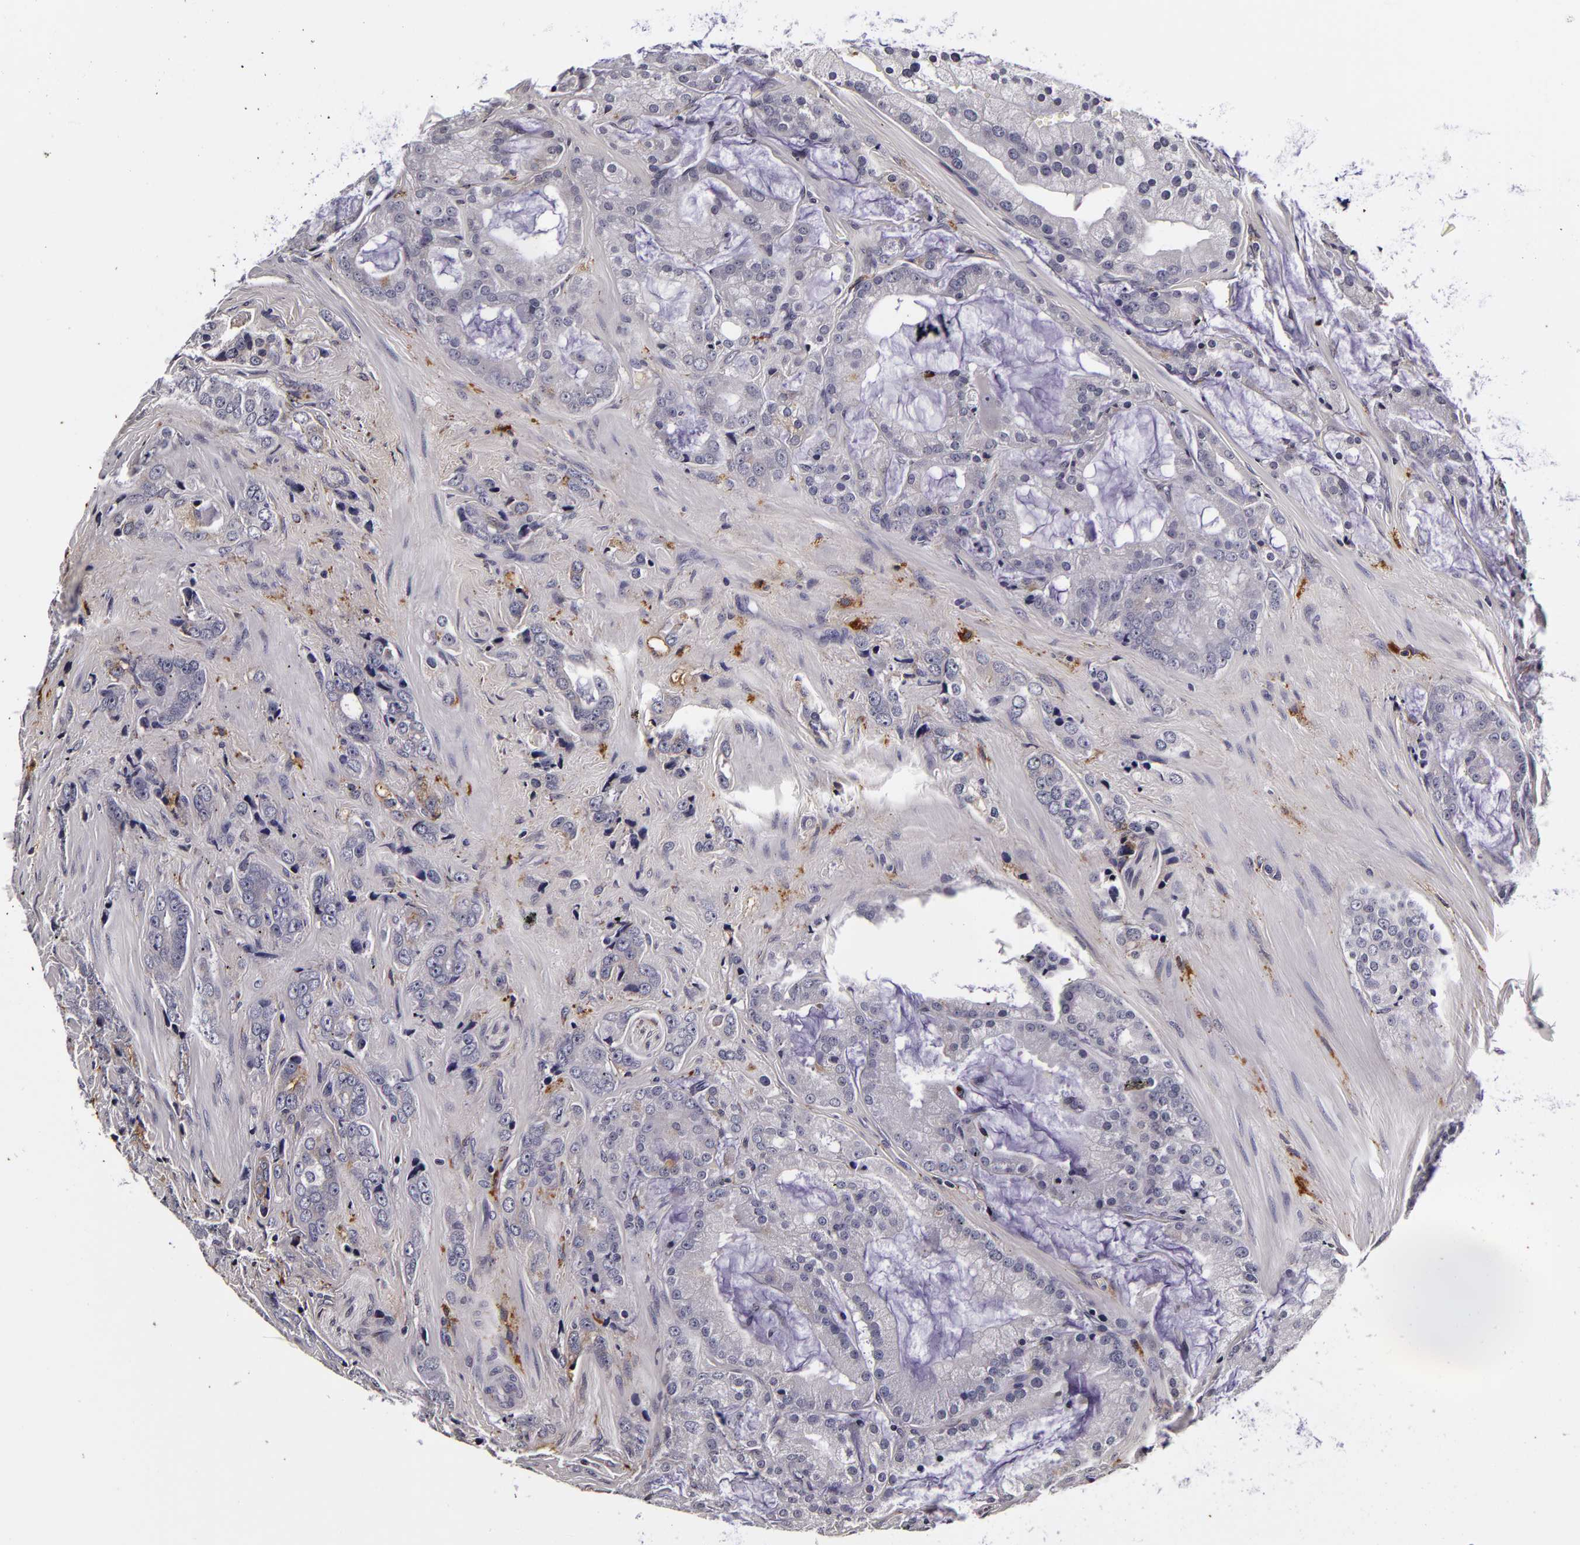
{"staining": {"intensity": "negative", "quantity": "none", "location": "none"}, "tissue": "prostate cancer", "cell_type": "Tumor cells", "image_type": "cancer", "snomed": [{"axis": "morphology", "description": "Adenocarcinoma, Medium grade"}, {"axis": "topography", "description": "Prostate"}], "caption": "Histopathology image shows no protein staining in tumor cells of medium-grade adenocarcinoma (prostate) tissue. The staining was performed using DAB (3,3'-diaminobenzidine) to visualize the protein expression in brown, while the nuclei were stained in blue with hematoxylin (Magnification: 20x).", "gene": "LGALS3BP", "patient": {"sex": "male", "age": 70}}